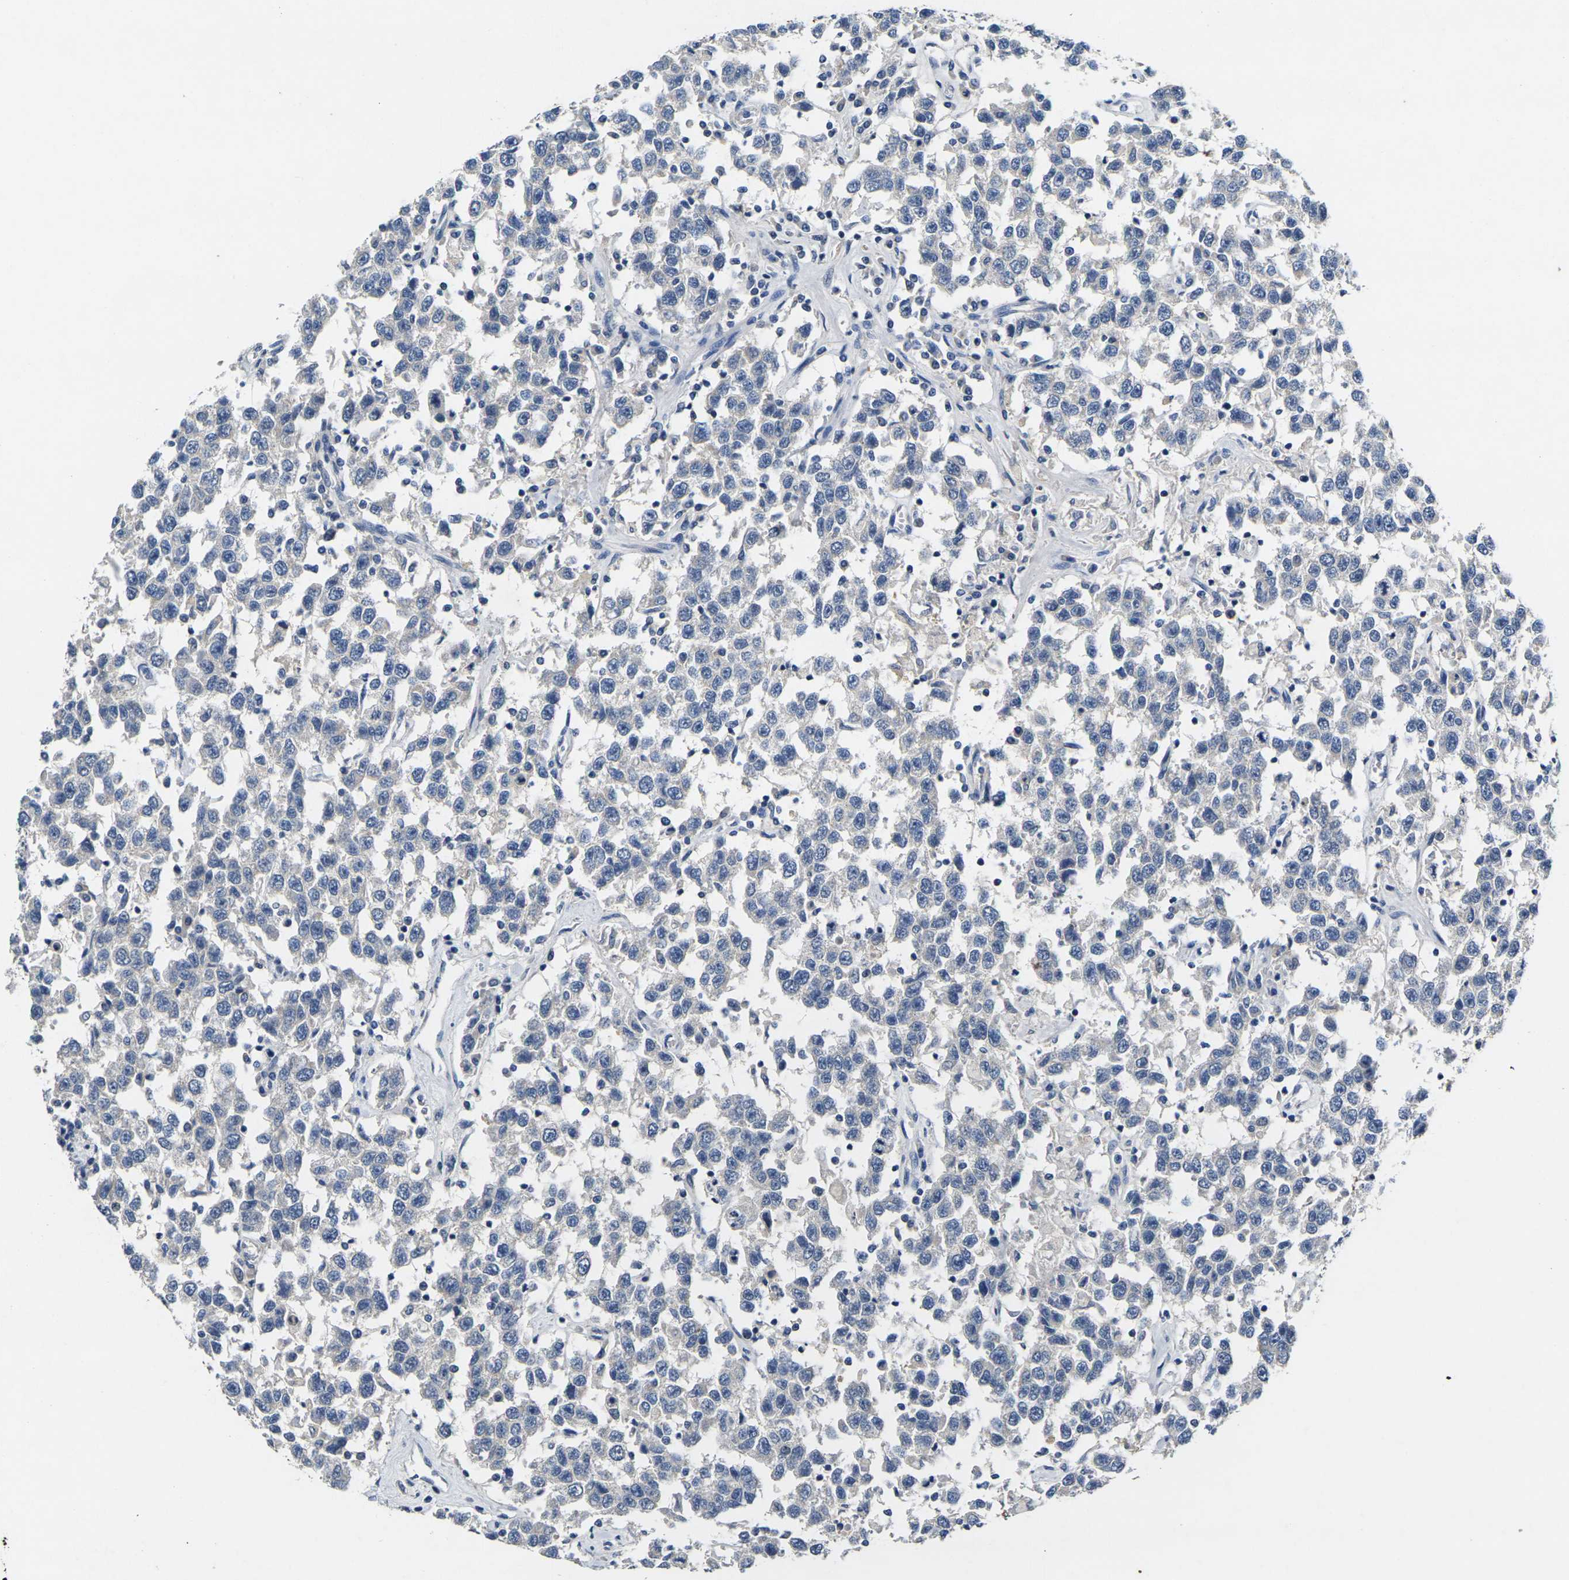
{"staining": {"intensity": "negative", "quantity": "none", "location": "none"}, "tissue": "testis cancer", "cell_type": "Tumor cells", "image_type": "cancer", "snomed": [{"axis": "morphology", "description": "Seminoma, NOS"}, {"axis": "topography", "description": "Testis"}], "caption": "This is a micrograph of IHC staining of testis cancer, which shows no expression in tumor cells.", "gene": "NOCT", "patient": {"sex": "male", "age": 41}}